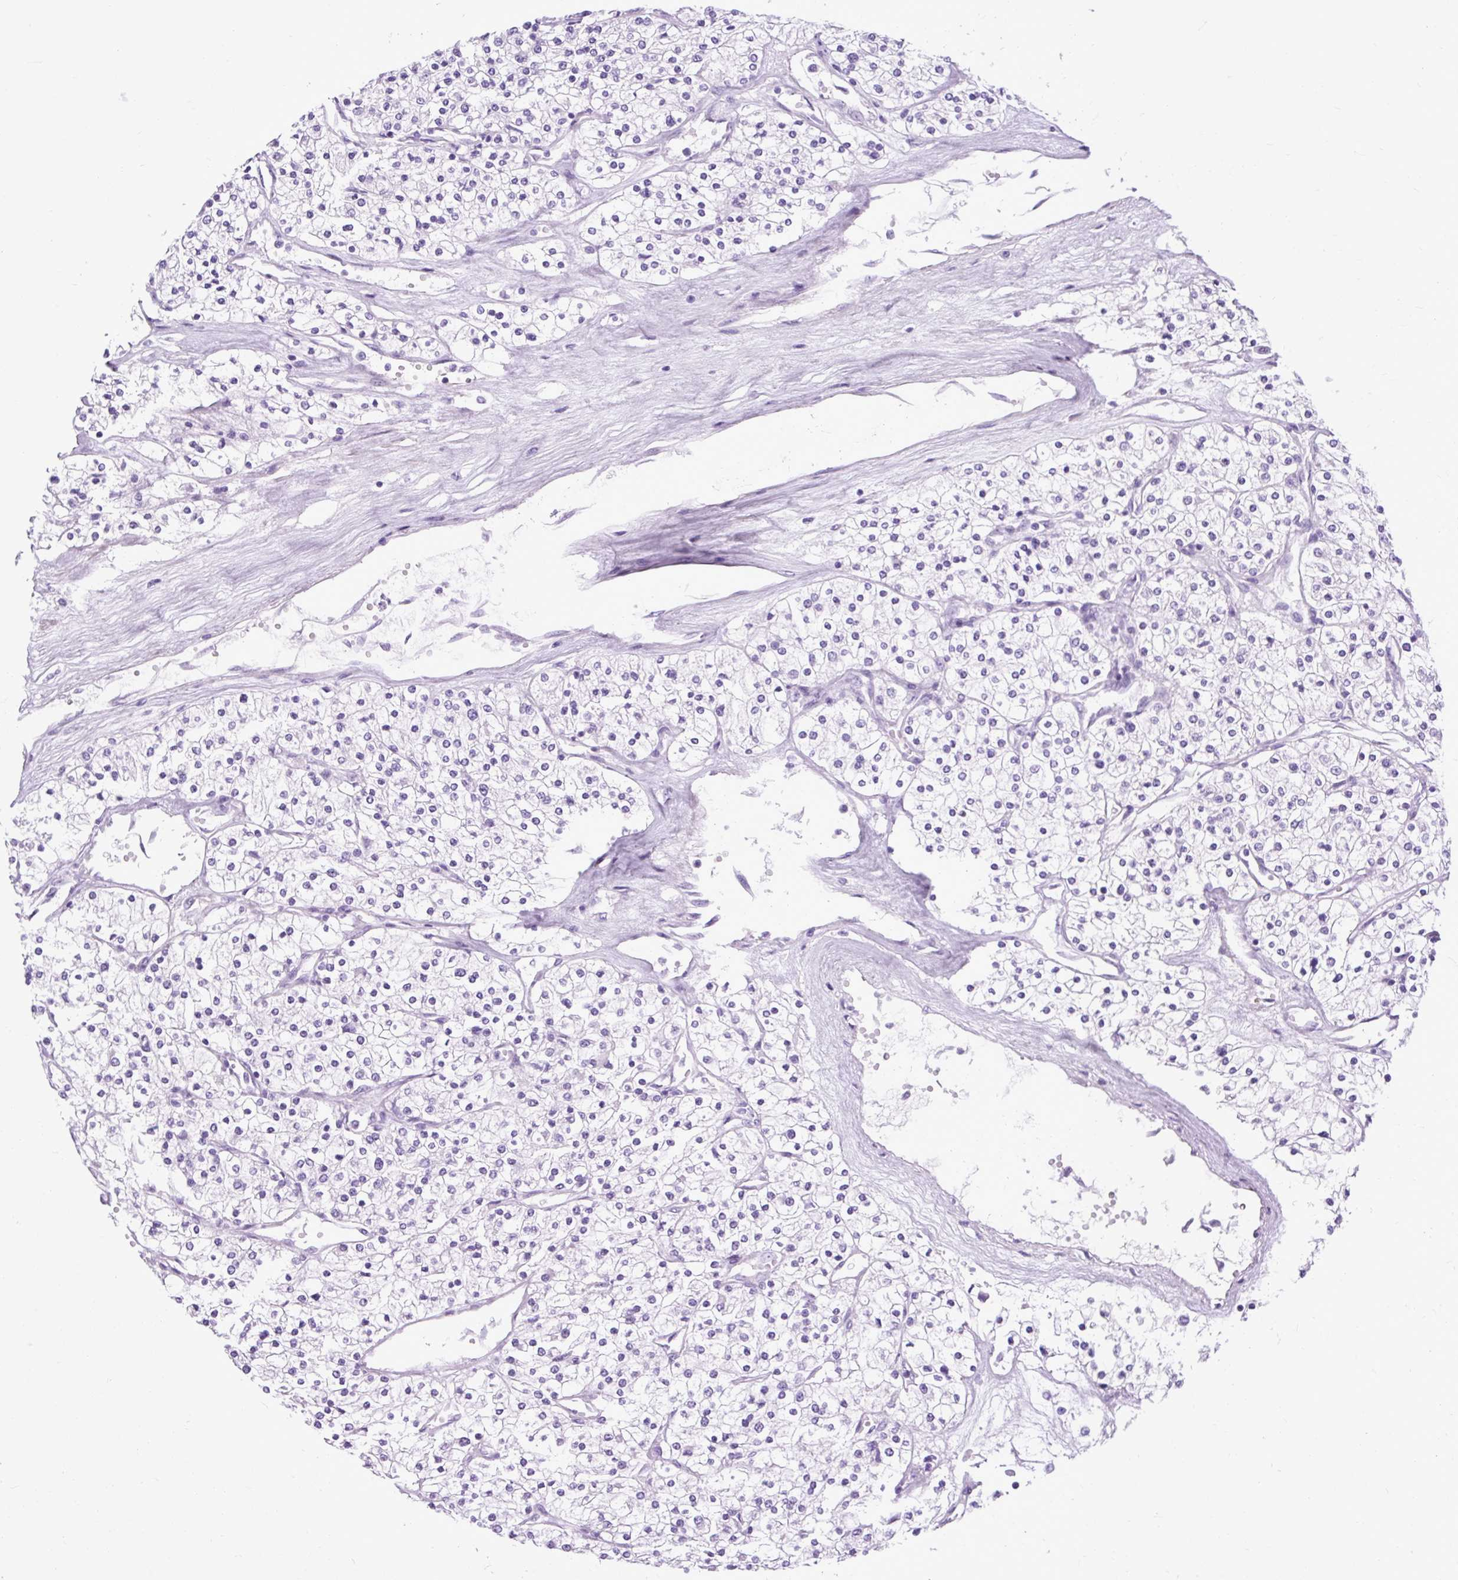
{"staining": {"intensity": "negative", "quantity": "none", "location": "none"}, "tissue": "renal cancer", "cell_type": "Tumor cells", "image_type": "cancer", "snomed": [{"axis": "morphology", "description": "Adenocarcinoma, NOS"}, {"axis": "topography", "description": "Kidney"}], "caption": "Adenocarcinoma (renal) stained for a protein using IHC displays no expression tumor cells.", "gene": "DPP6", "patient": {"sex": "male", "age": 80}}